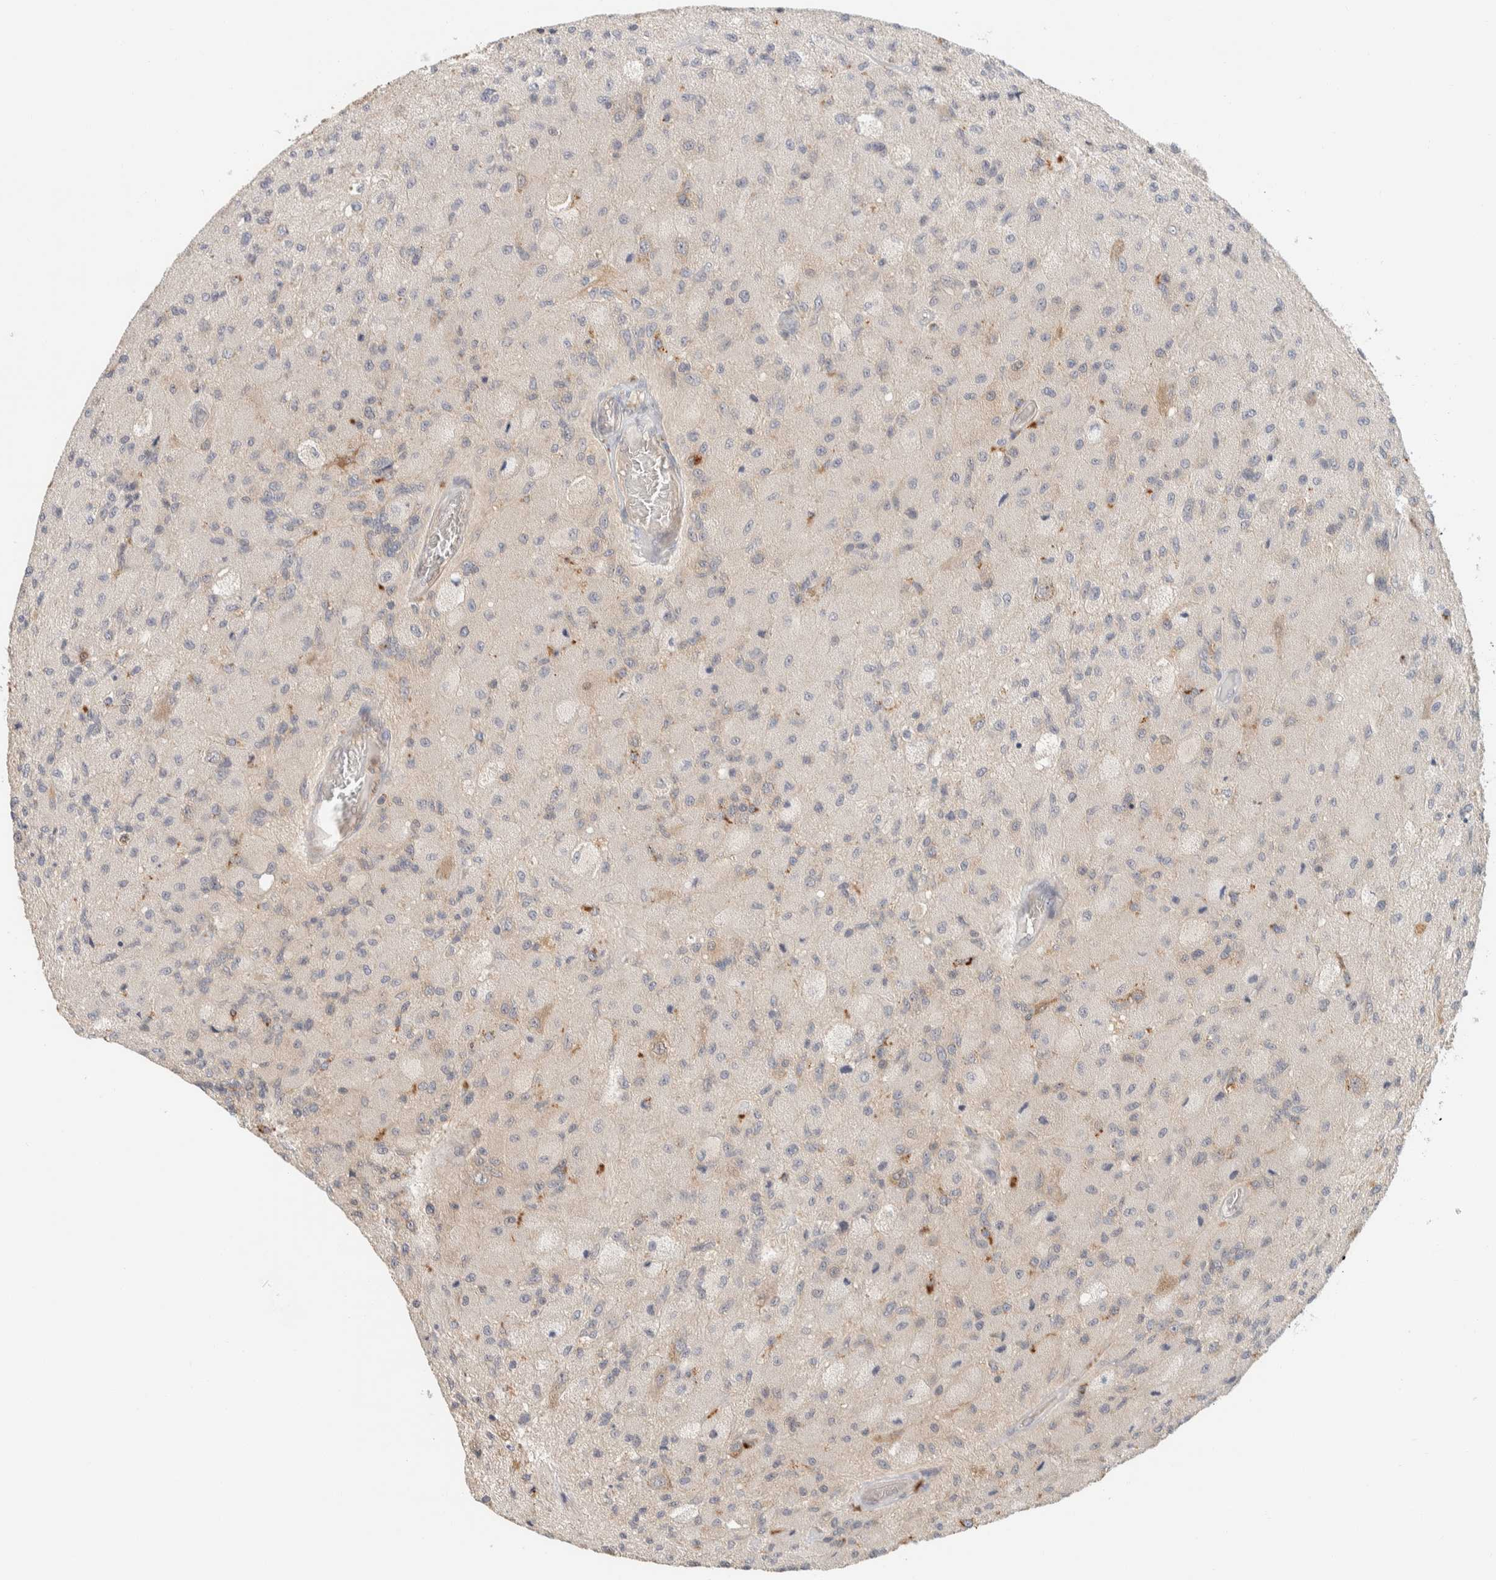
{"staining": {"intensity": "negative", "quantity": "none", "location": "none"}, "tissue": "glioma", "cell_type": "Tumor cells", "image_type": "cancer", "snomed": [{"axis": "morphology", "description": "Normal tissue, NOS"}, {"axis": "morphology", "description": "Glioma, malignant, High grade"}, {"axis": "topography", "description": "Cerebral cortex"}], "caption": "An immunohistochemistry (IHC) image of high-grade glioma (malignant) is shown. There is no staining in tumor cells of high-grade glioma (malignant).", "gene": "GCLM", "patient": {"sex": "male", "age": 77}}